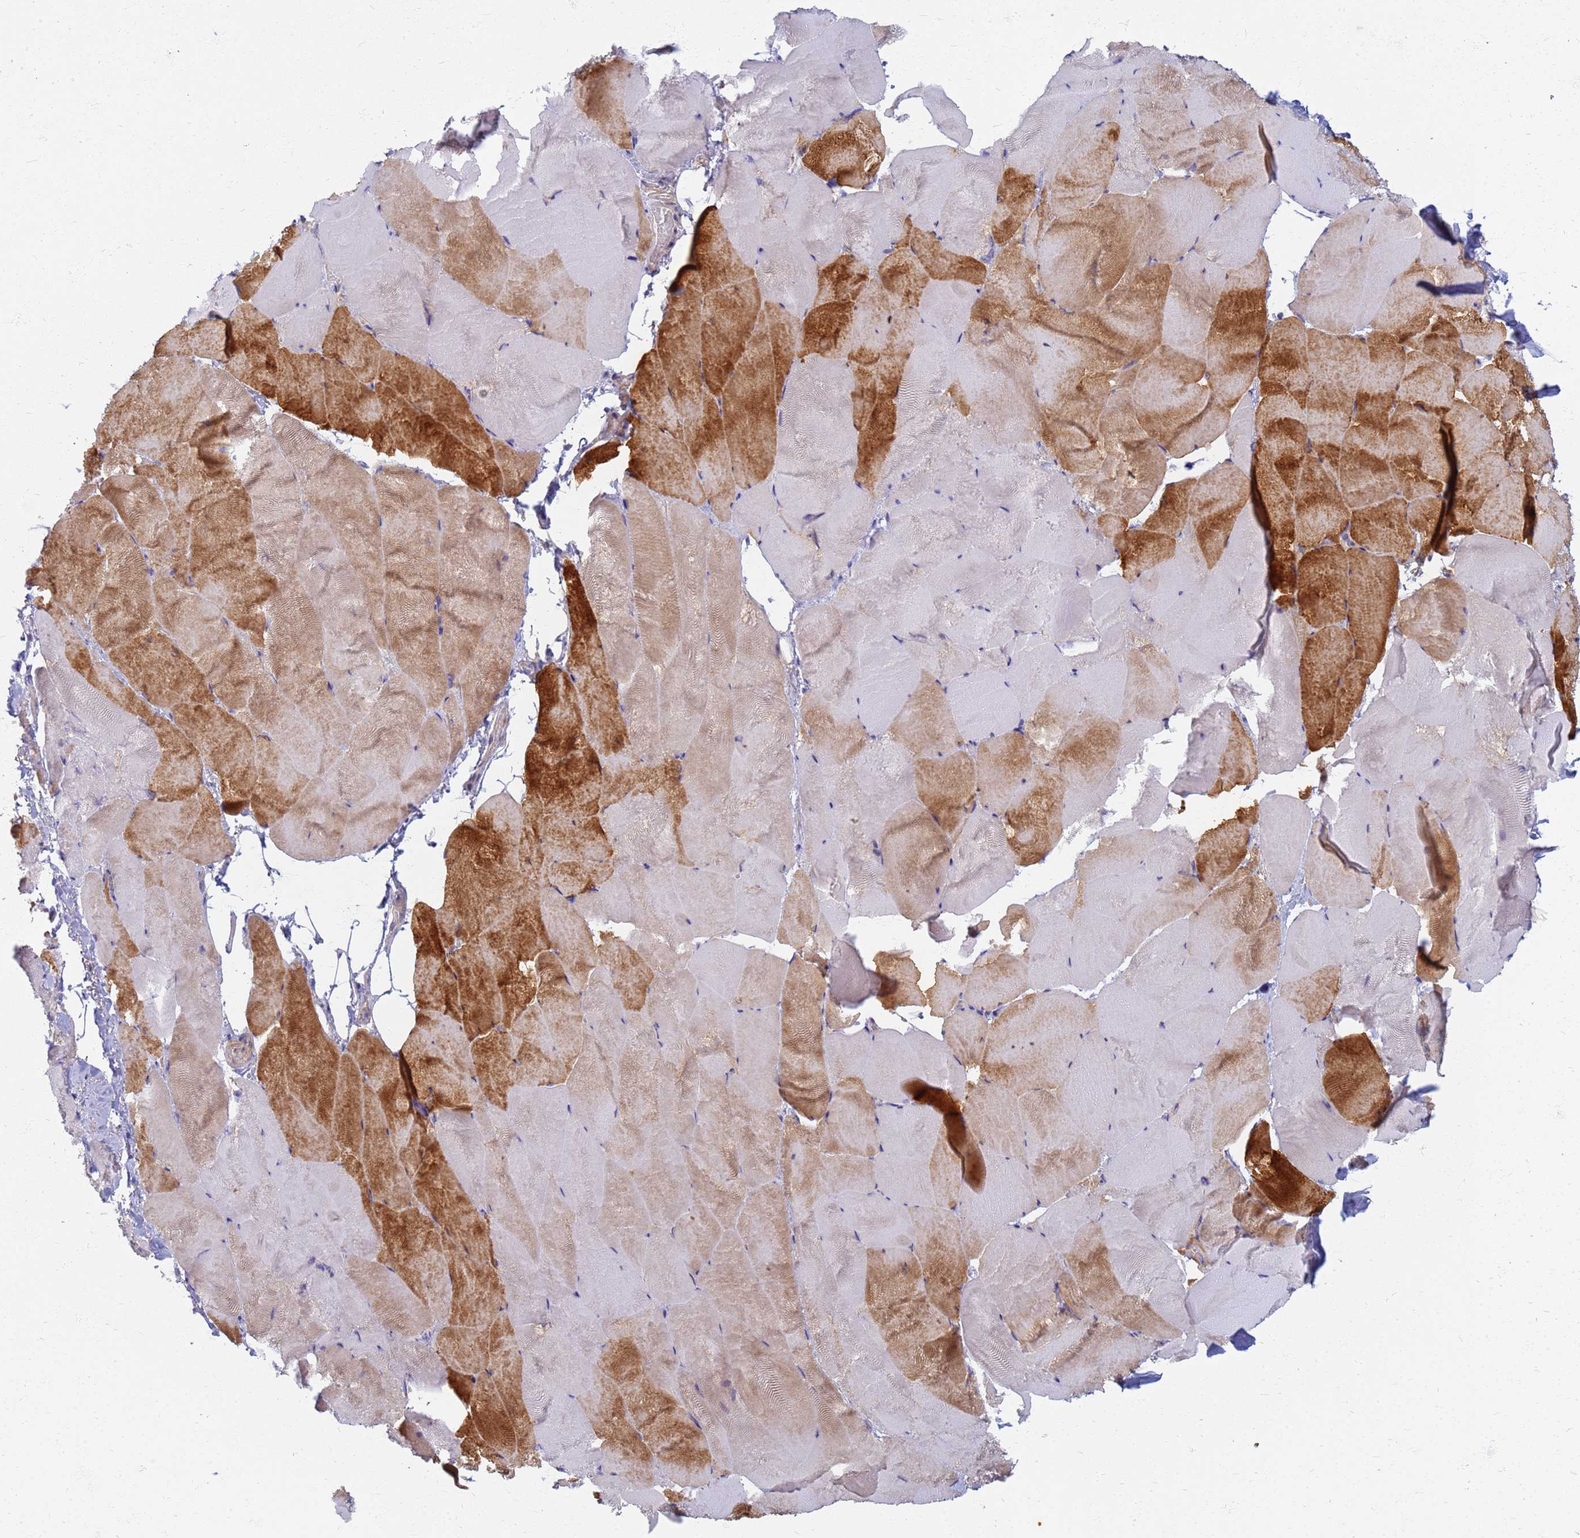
{"staining": {"intensity": "strong", "quantity": "25%-75%", "location": "cytoplasmic/membranous"}, "tissue": "skeletal muscle", "cell_type": "Myocytes", "image_type": "normal", "snomed": [{"axis": "morphology", "description": "Normal tissue, NOS"}, {"axis": "topography", "description": "Skeletal muscle"}], "caption": "This is a micrograph of immunohistochemistry (IHC) staining of normal skeletal muscle, which shows strong positivity in the cytoplasmic/membranous of myocytes.", "gene": "EEA1", "patient": {"sex": "female", "age": 64}}